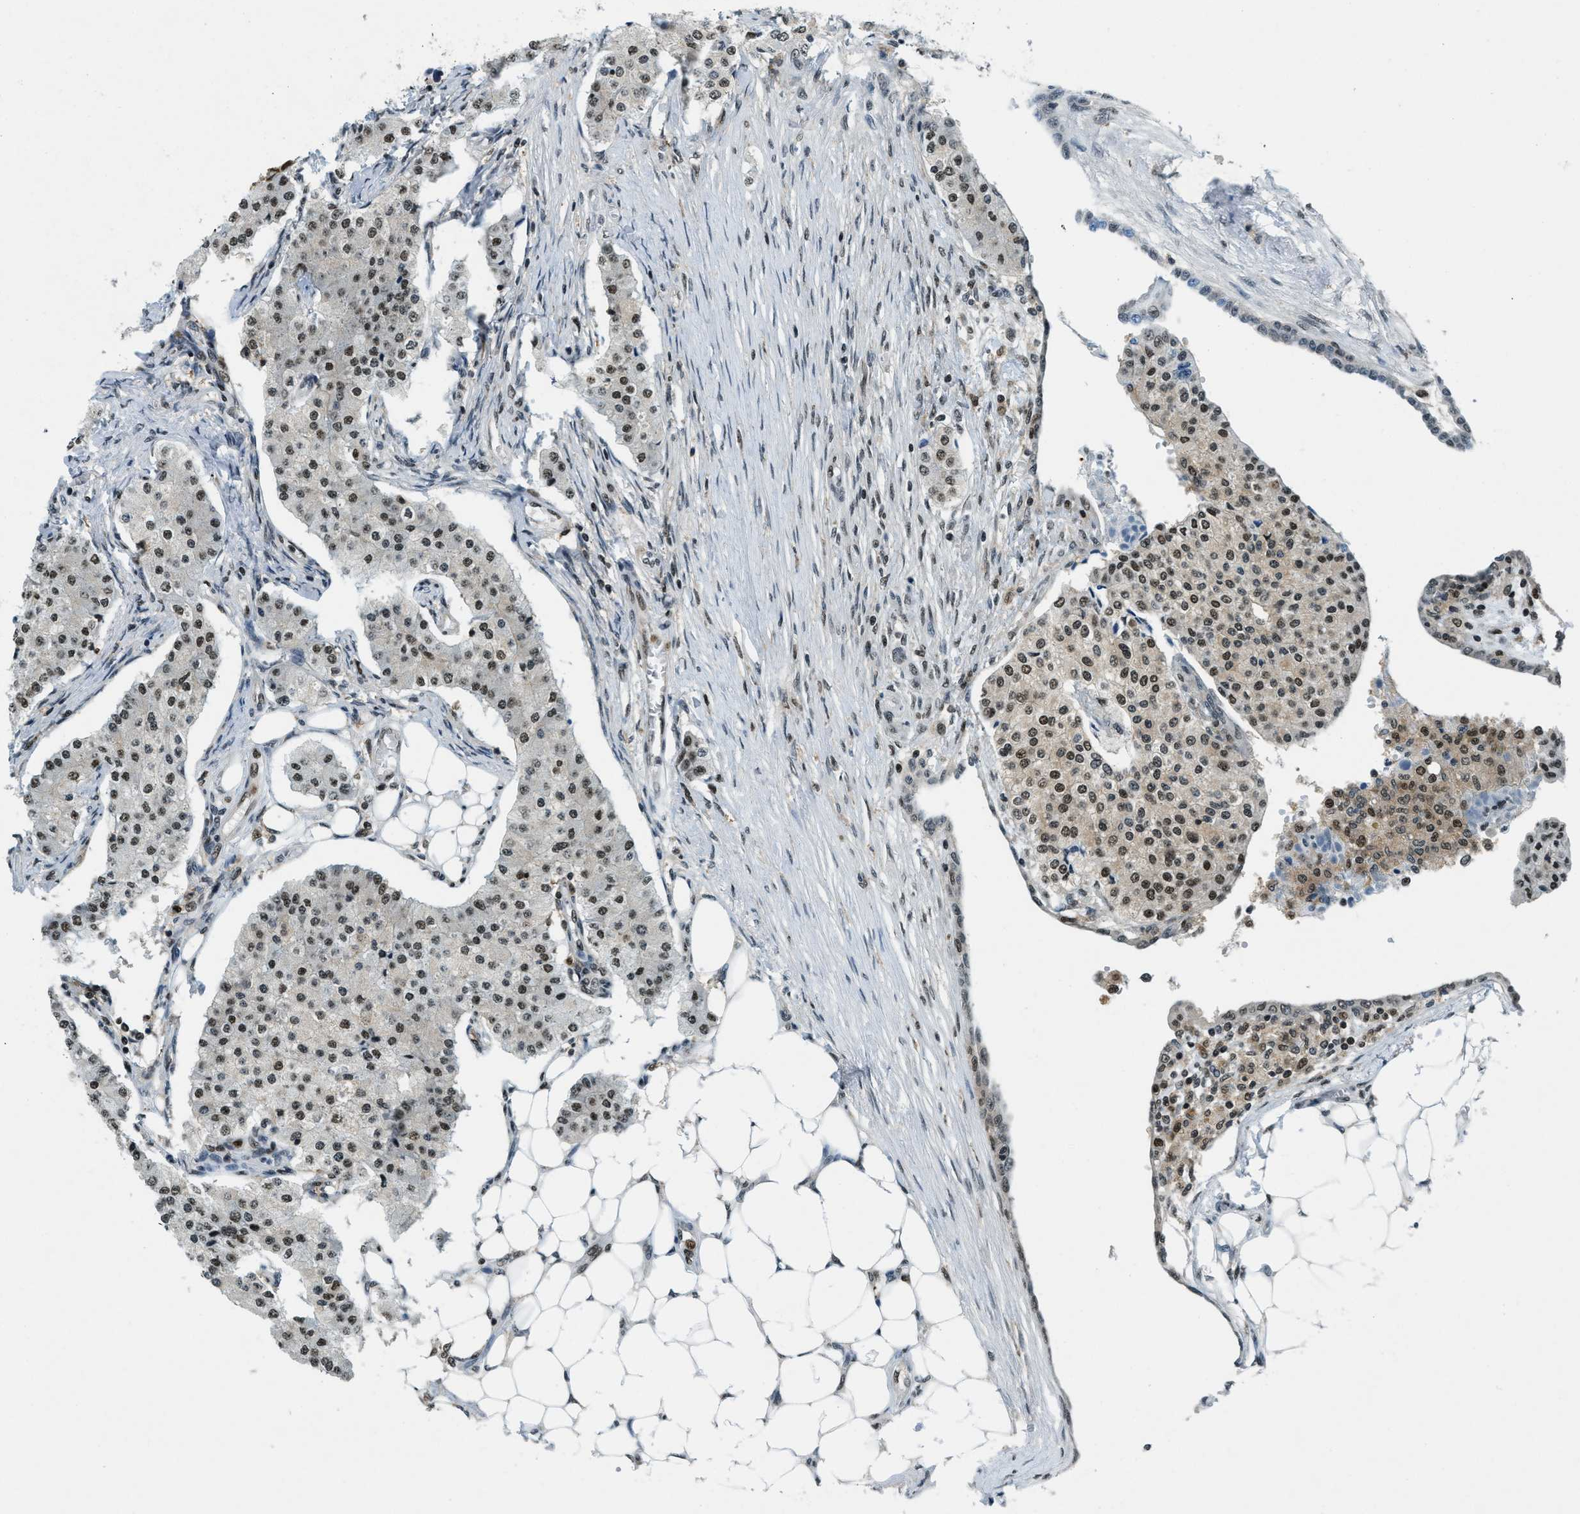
{"staining": {"intensity": "strong", "quantity": ">75%", "location": "nuclear"}, "tissue": "carcinoid", "cell_type": "Tumor cells", "image_type": "cancer", "snomed": [{"axis": "morphology", "description": "Carcinoid, malignant, NOS"}, {"axis": "topography", "description": "Colon"}], "caption": "The immunohistochemical stain labels strong nuclear expression in tumor cells of malignant carcinoid tissue. (Brightfield microscopy of DAB IHC at high magnification).", "gene": "OGFR", "patient": {"sex": "female", "age": 52}}